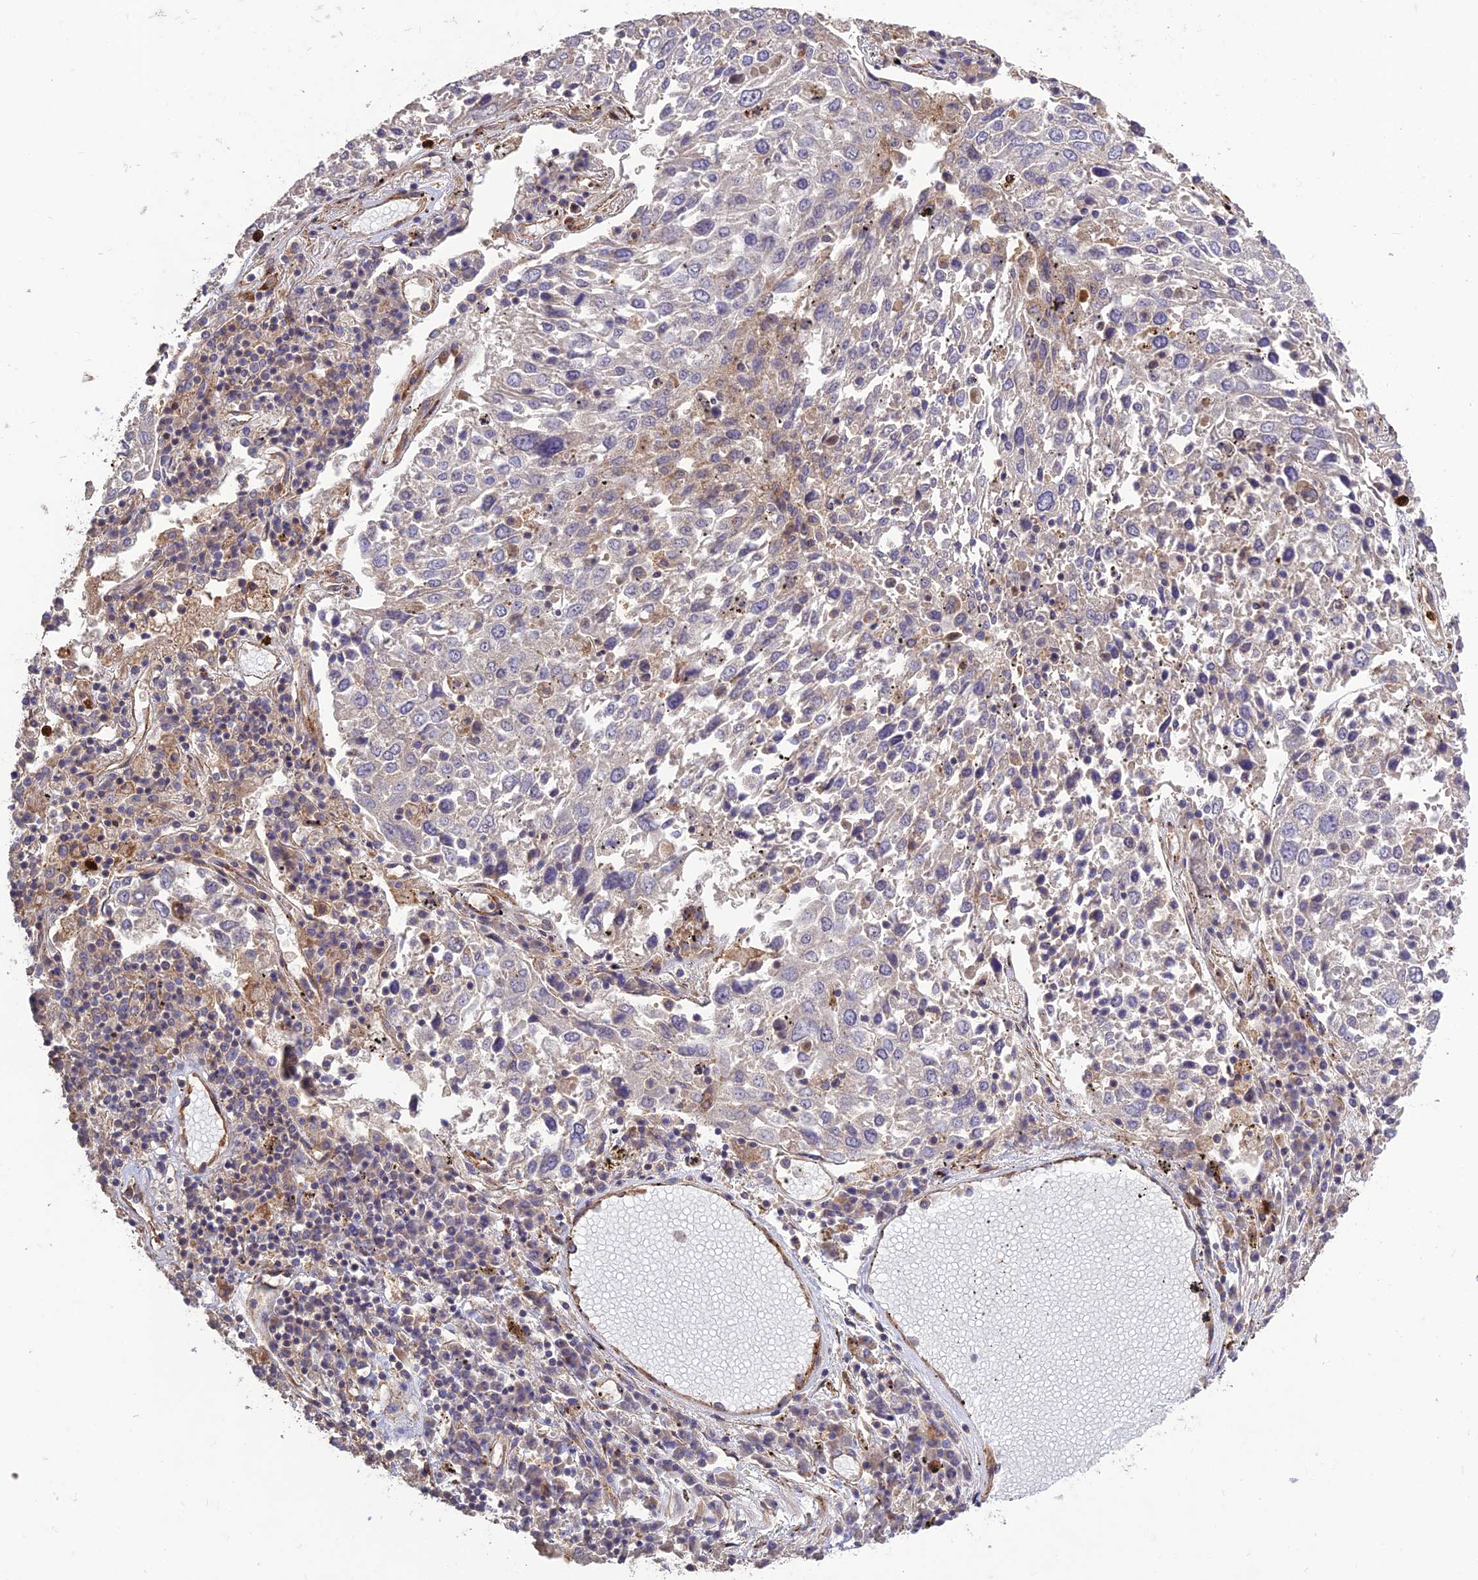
{"staining": {"intensity": "negative", "quantity": "none", "location": "none"}, "tissue": "lung cancer", "cell_type": "Tumor cells", "image_type": "cancer", "snomed": [{"axis": "morphology", "description": "Squamous cell carcinoma, NOS"}, {"axis": "topography", "description": "Lung"}], "caption": "High power microscopy photomicrograph of an IHC photomicrograph of lung squamous cell carcinoma, revealing no significant expression in tumor cells. Brightfield microscopy of immunohistochemistry stained with DAB (3,3'-diaminobenzidine) (brown) and hematoxylin (blue), captured at high magnification.", "gene": "TMEM131L", "patient": {"sex": "male", "age": 65}}